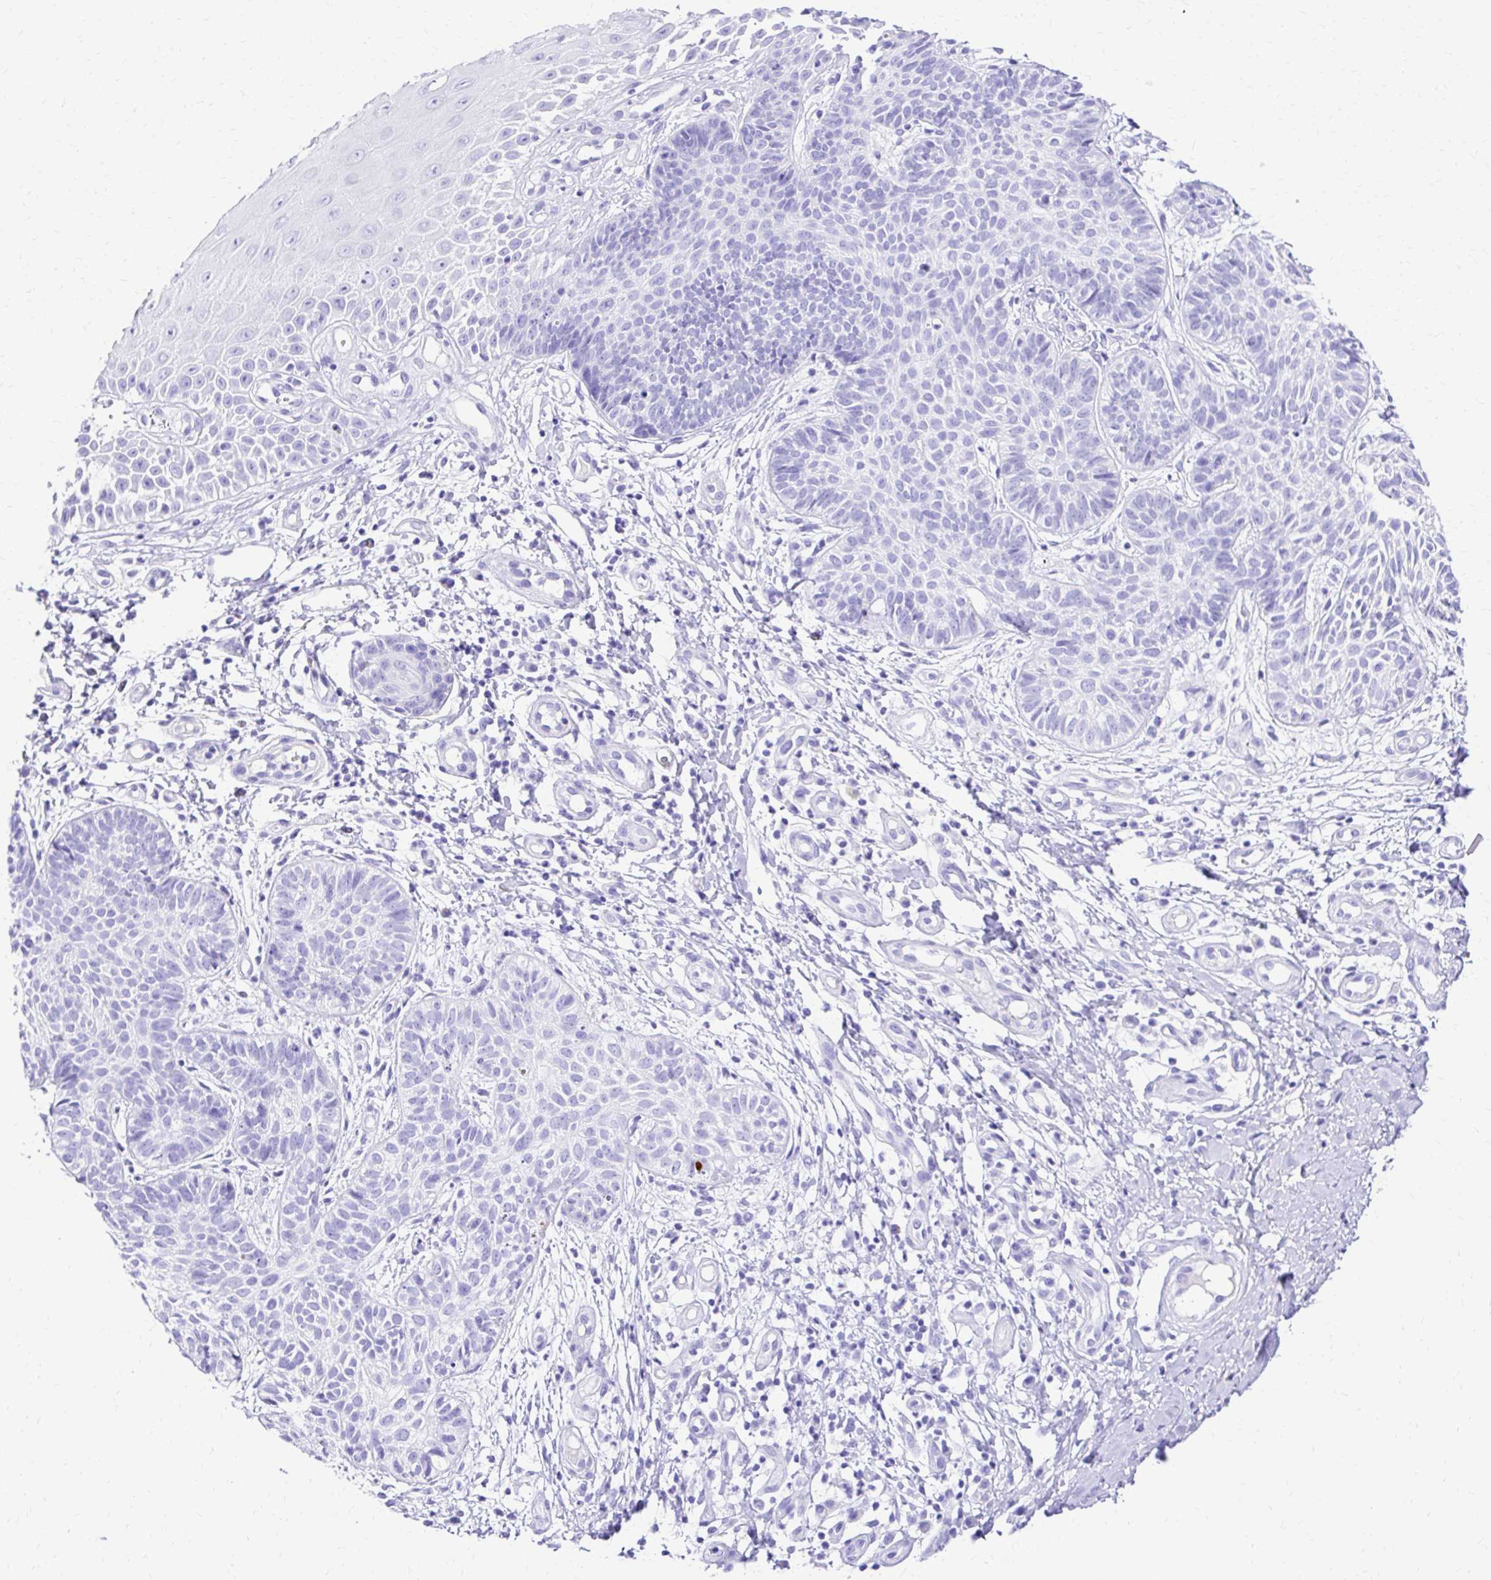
{"staining": {"intensity": "negative", "quantity": "none", "location": "none"}, "tissue": "skin cancer", "cell_type": "Tumor cells", "image_type": "cancer", "snomed": [{"axis": "morphology", "description": "Basal cell carcinoma"}, {"axis": "topography", "description": "Skin"}, {"axis": "topography", "description": "Skin of leg"}], "caption": "The immunohistochemistry histopathology image has no significant positivity in tumor cells of basal cell carcinoma (skin) tissue.", "gene": "S100G", "patient": {"sex": "female", "age": 87}}